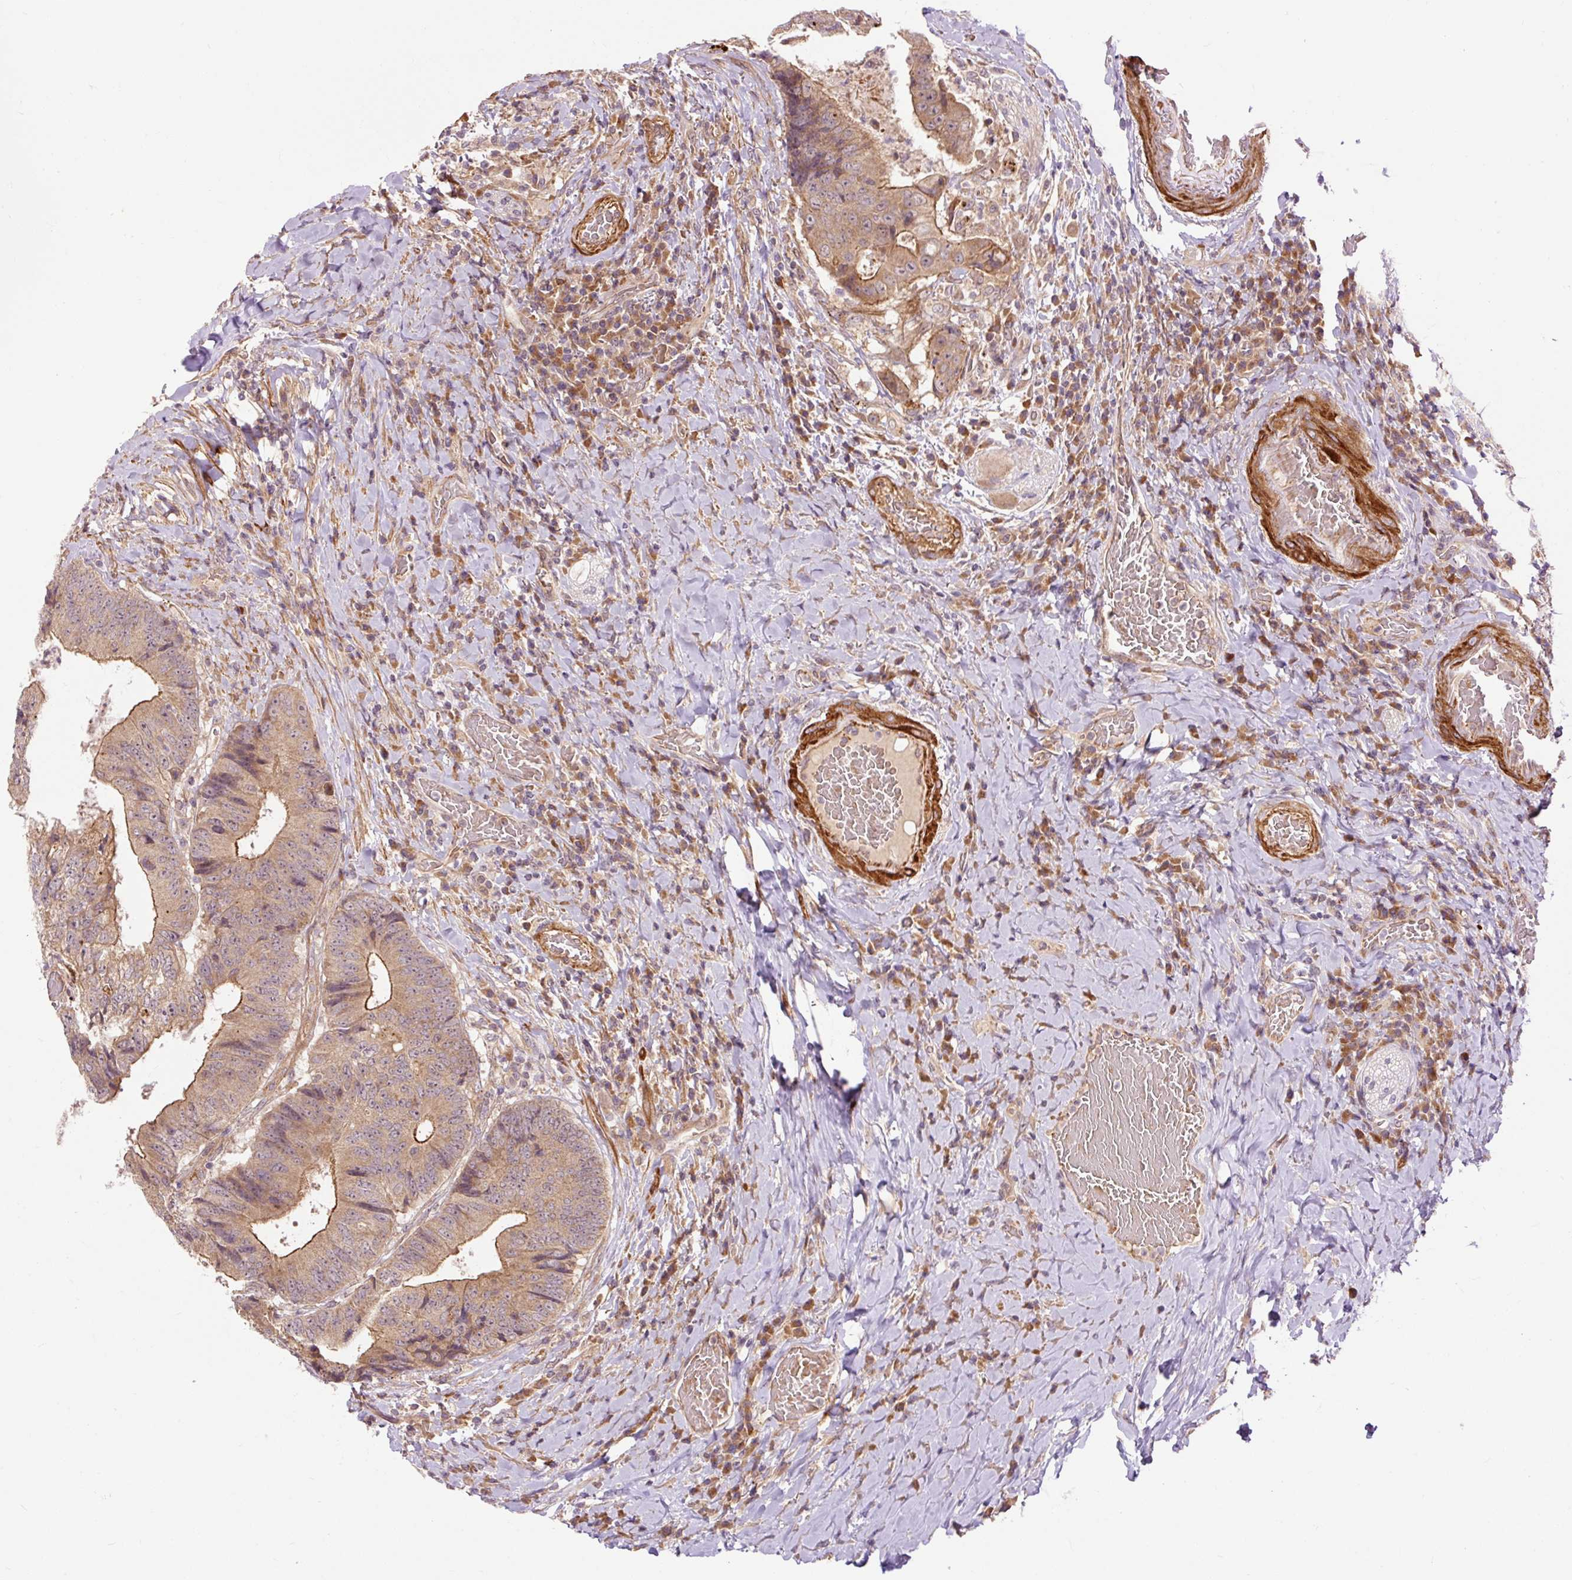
{"staining": {"intensity": "moderate", "quantity": ">75%", "location": "cytoplasmic/membranous"}, "tissue": "colorectal cancer", "cell_type": "Tumor cells", "image_type": "cancer", "snomed": [{"axis": "morphology", "description": "Adenocarcinoma, NOS"}, {"axis": "topography", "description": "Rectum"}], "caption": "DAB (3,3'-diaminobenzidine) immunohistochemical staining of human colorectal cancer (adenocarcinoma) exhibits moderate cytoplasmic/membranous protein expression in approximately >75% of tumor cells.", "gene": "RIPOR3", "patient": {"sex": "male", "age": 72}}